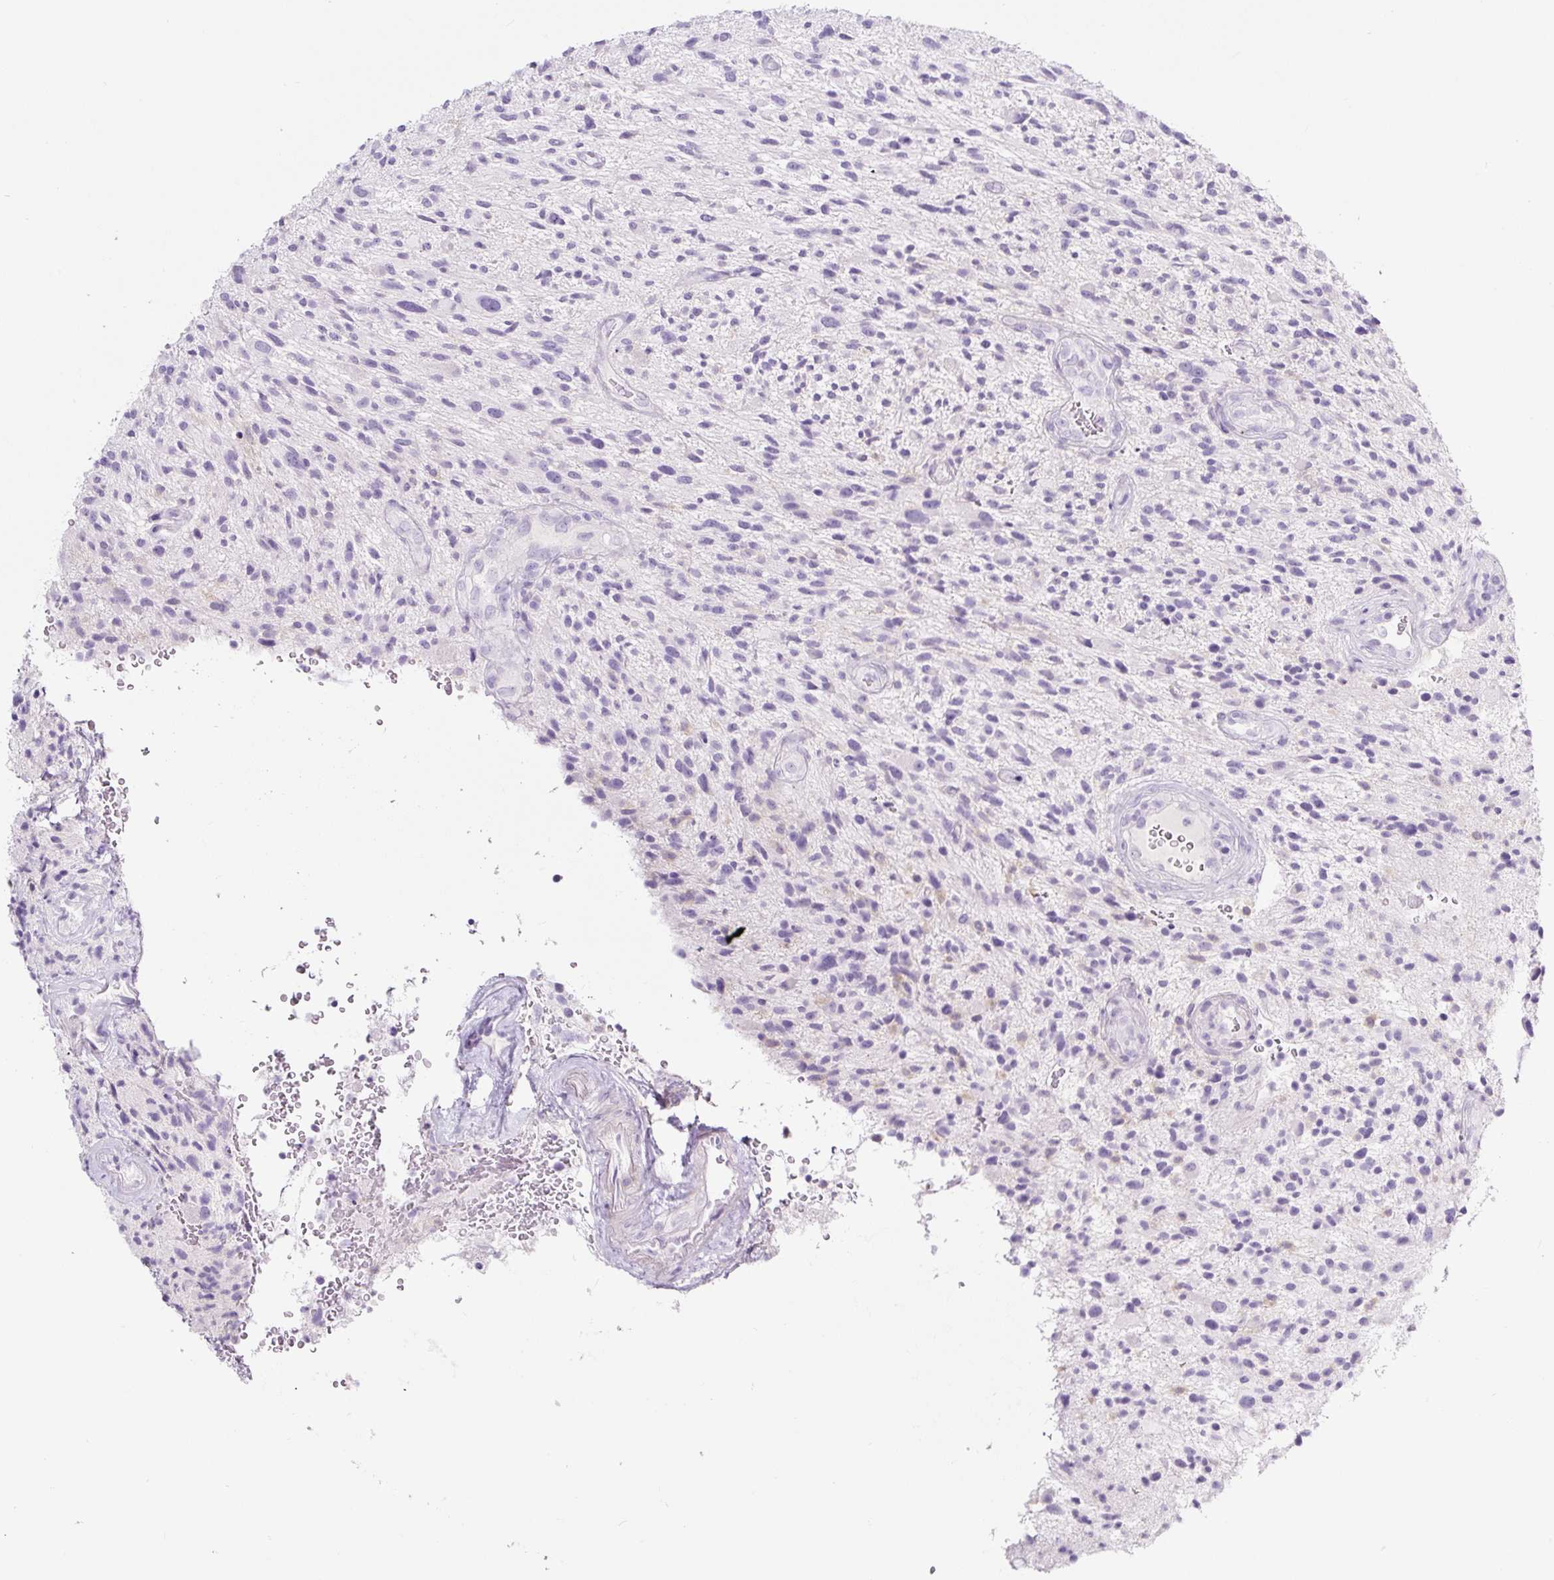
{"staining": {"intensity": "negative", "quantity": "none", "location": "none"}, "tissue": "glioma", "cell_type": "Tumor cells", "image_type": "cancer", "snomed": [{"axis": "morphology", "description": "Glioma, malignant, High grade"}, {"axis": "topography", "description": "Brain"}], "caption": "Immunohistochemistry (IHC) of human glioma demonstrates no staining in tumor cells.", "gene": "RNF212B", "patient": {"sex": "male", "age": 47}}